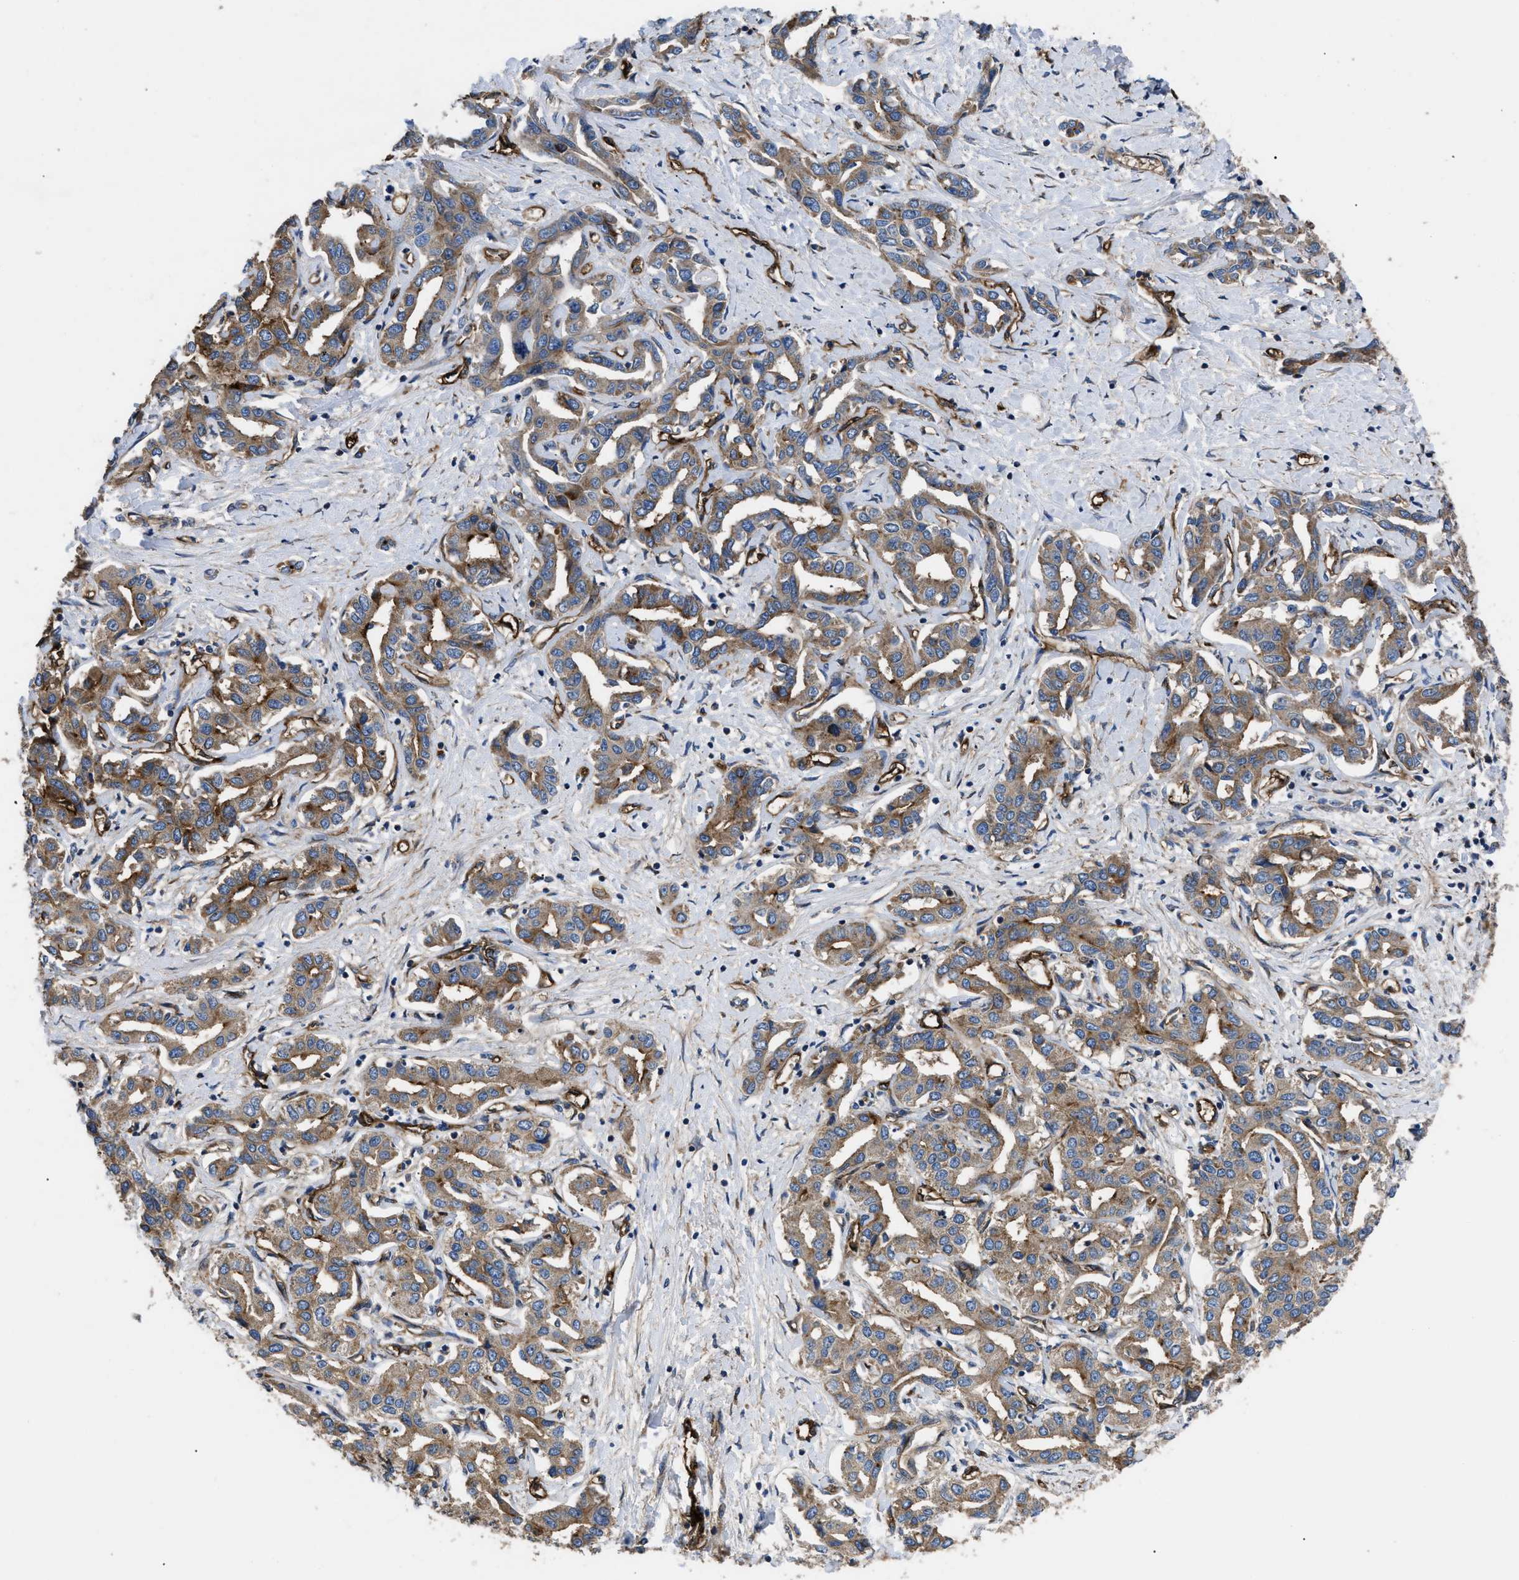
{"staining": {"intensity": "moderate", "quantity": ">75%", "location": "cytoplasmic/membranous"}, "tissue": "liver cancer", "cell_type": "Tumor cells", "image_type": "cancer", "snomed": [{"axis": "morphology", "description": "Cholangiocarcinoma"}, {"axis": "topography", "description": "Liver"}], "caption": "Brown immunohistochemical staining in liver cholangiocarcinoma exhibits moderate cytoplasmic/membranous positivity in about >75% of tumor cells.", "gene": "NT5E", "patient": {"sex": "male", "age": 59}}